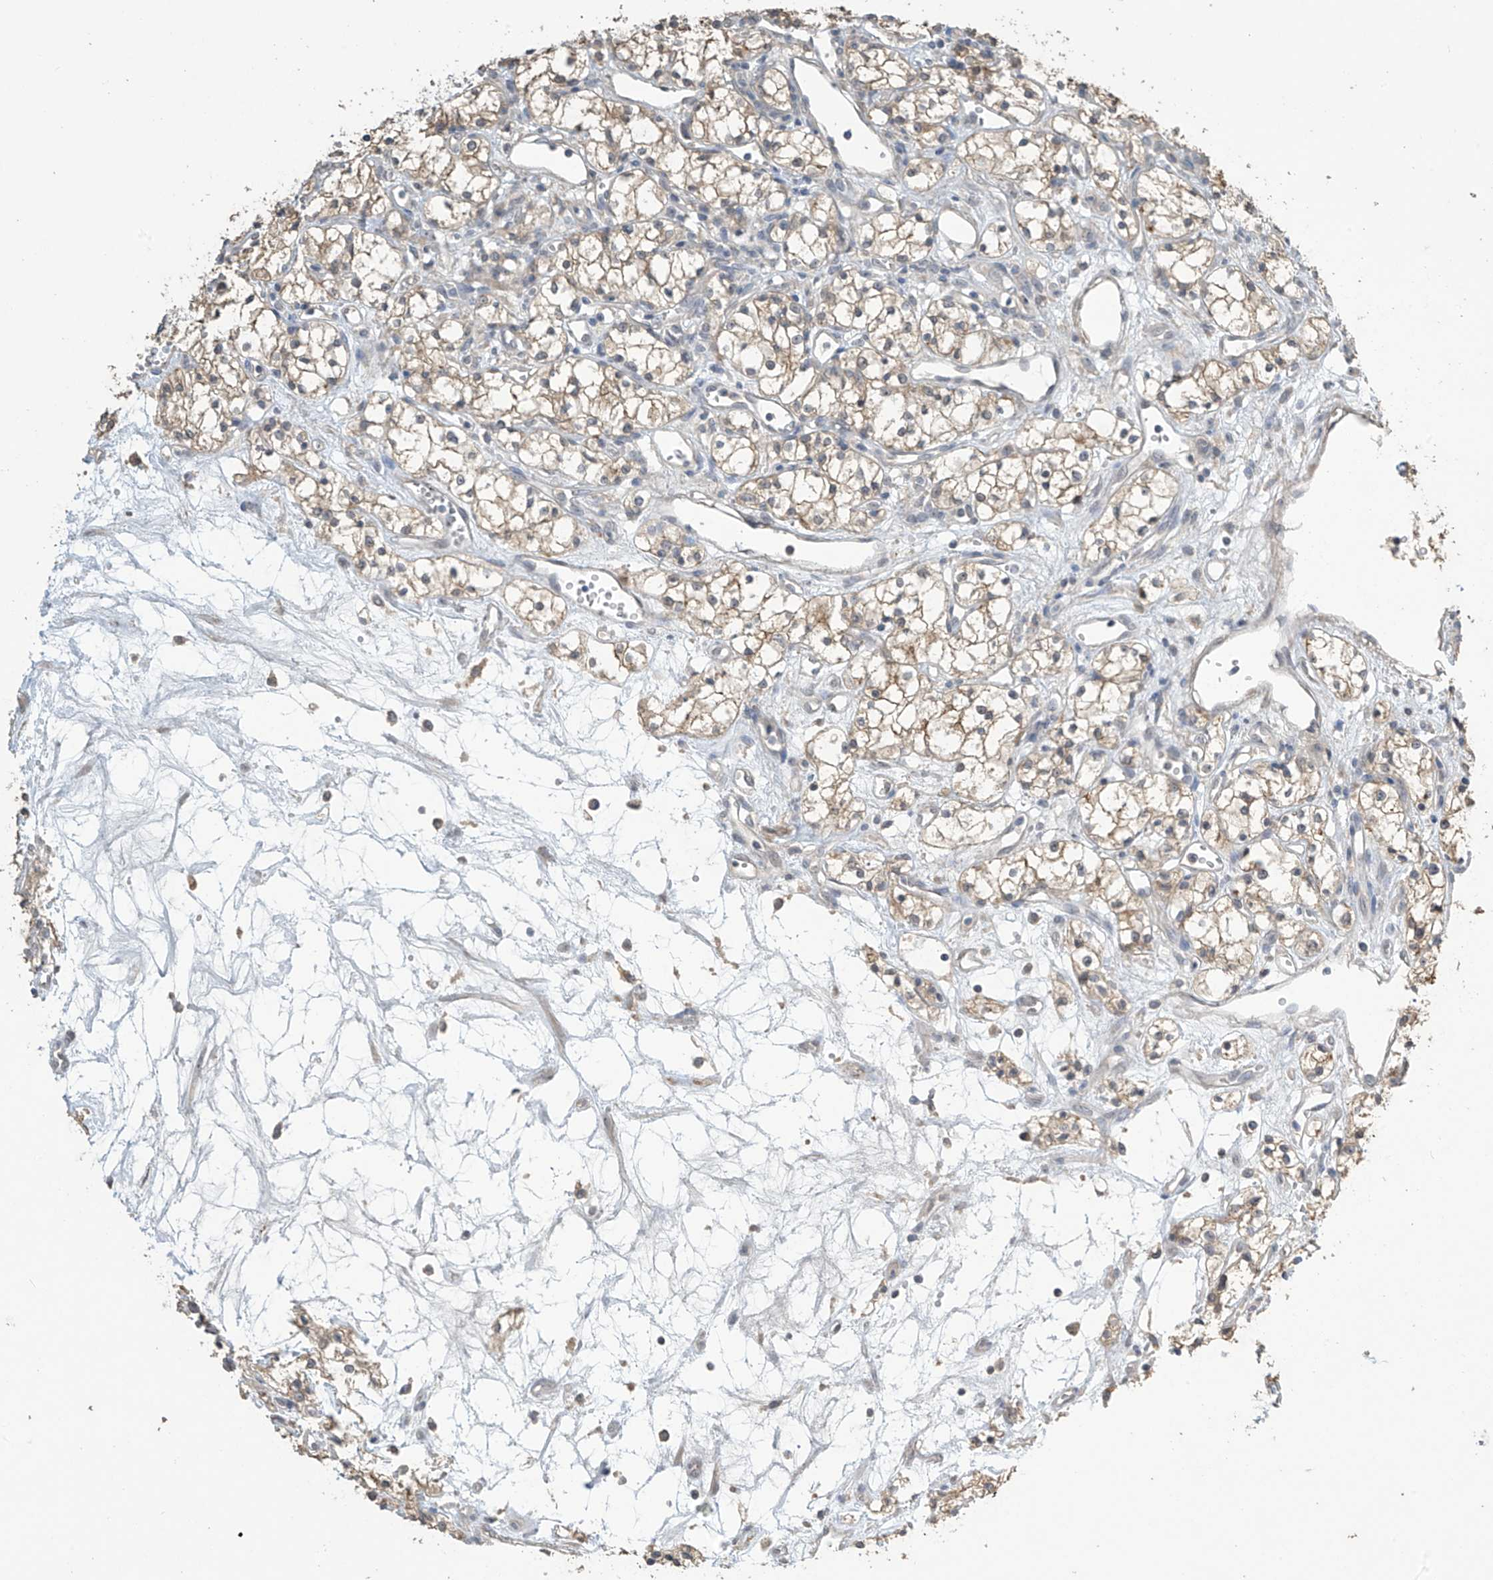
{"staining": {"intensity": "moderate", "quantity": ">75%", "location": "cytoplasmic/membranous"}, "tissue": "renal cancer", "cell_type": "Tumor cells", "image_type": "cancer", "snomed": [{"axis": "morphology", "description": "Adenocarcinoma, NOS"}, {"axis": "topography", "description": "Kidney"}], "caption": "The immunohistochemical stain labels moderate cytoplasmic/membranous expression in tumor cells of adenocarcinoma (renal) tissue.", "gene": "SLFN14", "patient": {"sex": "male", "age": 59}}